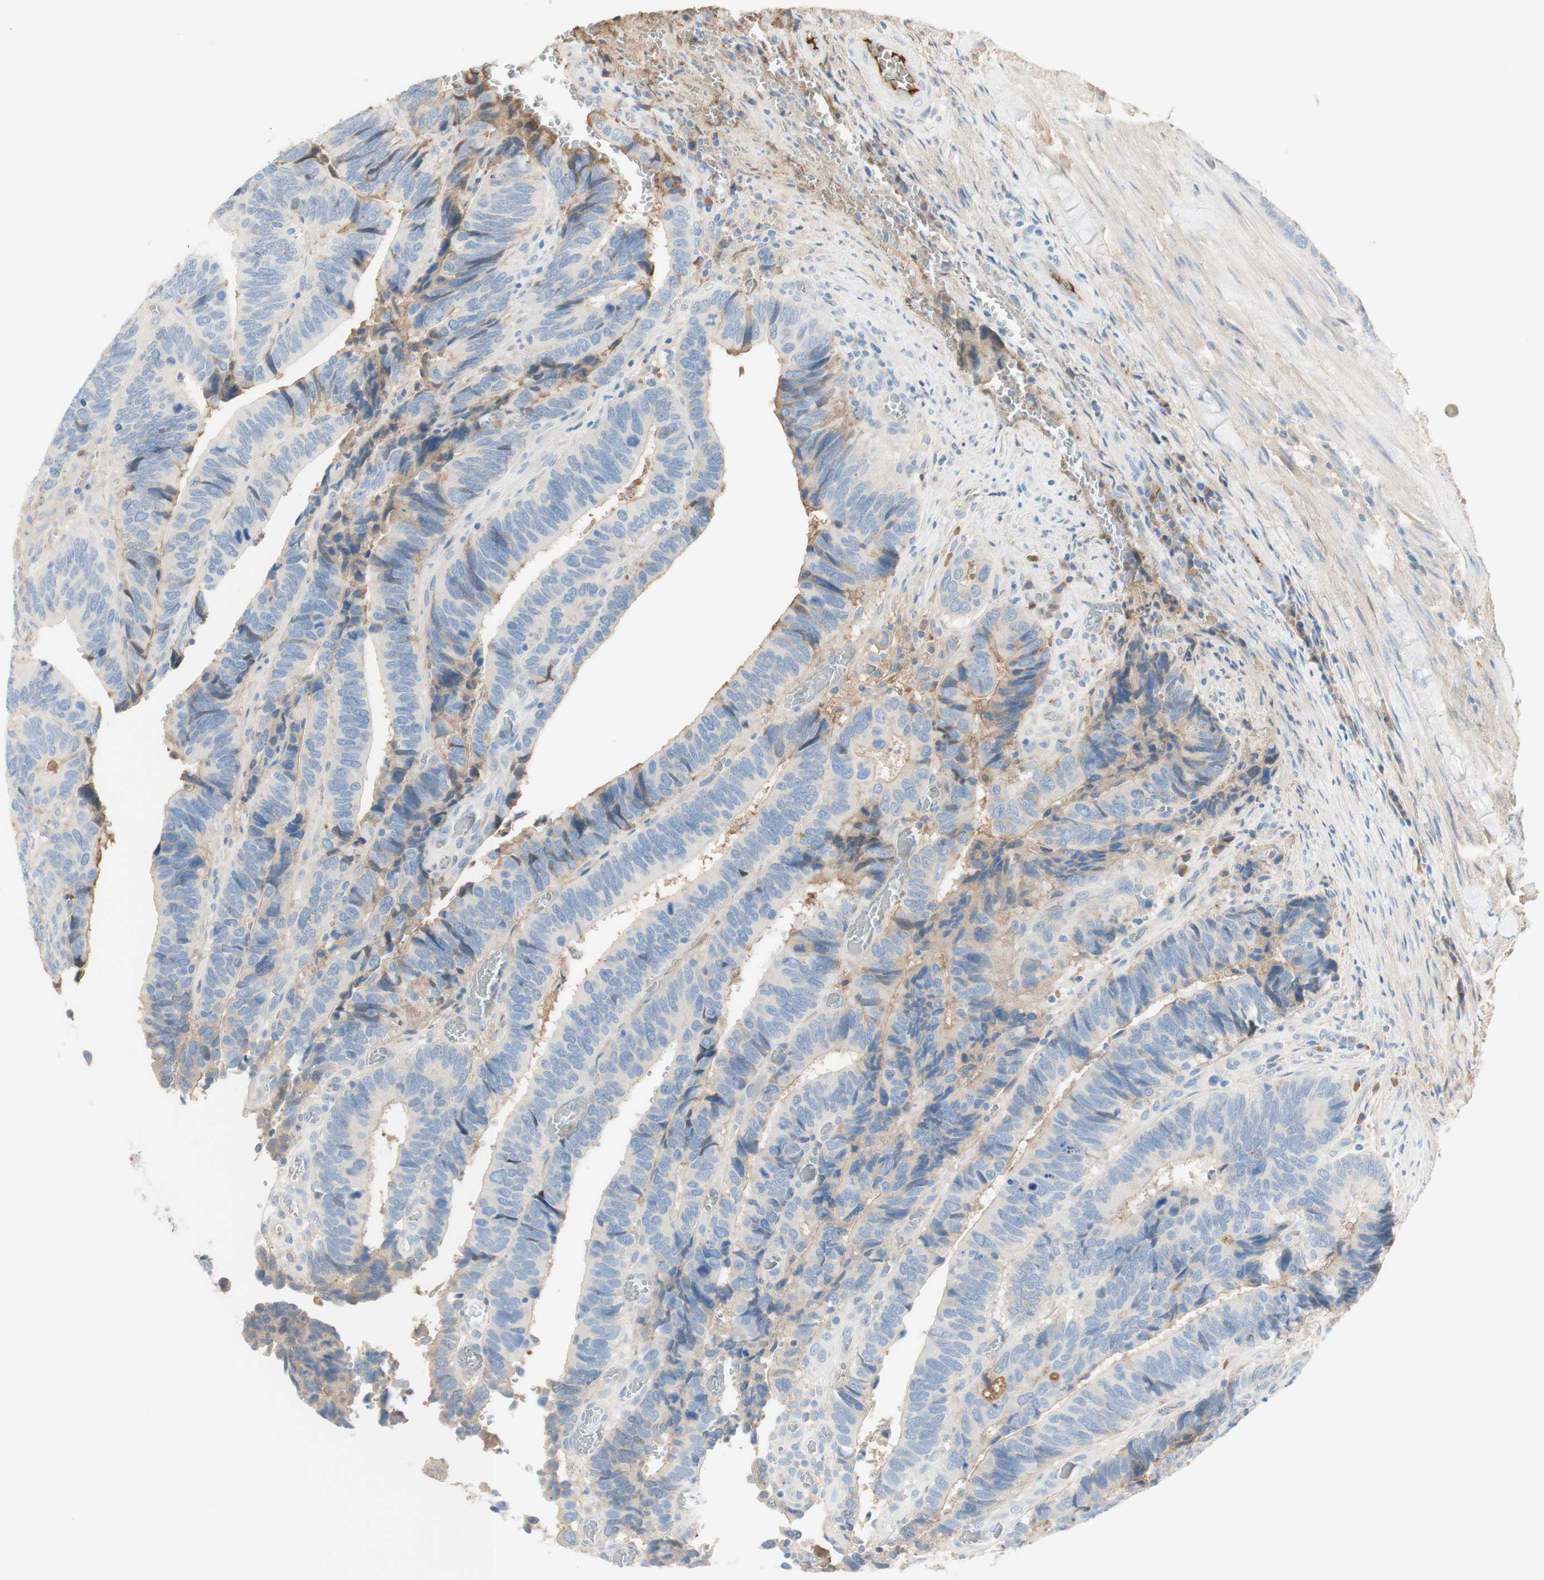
{"staining": {"intensity": "moderate", "quantity": "<25%", "location": "cytoplasmic/membranous"}, "tissue": "colorectal cancer", "cell_type": "Tumor cells", "image_type": "cancer", "snomed": [{"axis": "morphology", "description": "Adenocarcinoma, NOS"}, {"axis": "topography", "description": "Colon"}], "caption": "A micrograph of colorectal cancer stained for a protein demonstrates moderate cytoplasmic/membranous brown staining in tumor cells.", "gene": "KNG1", "patient": {"sex": "male", "age": 72}}